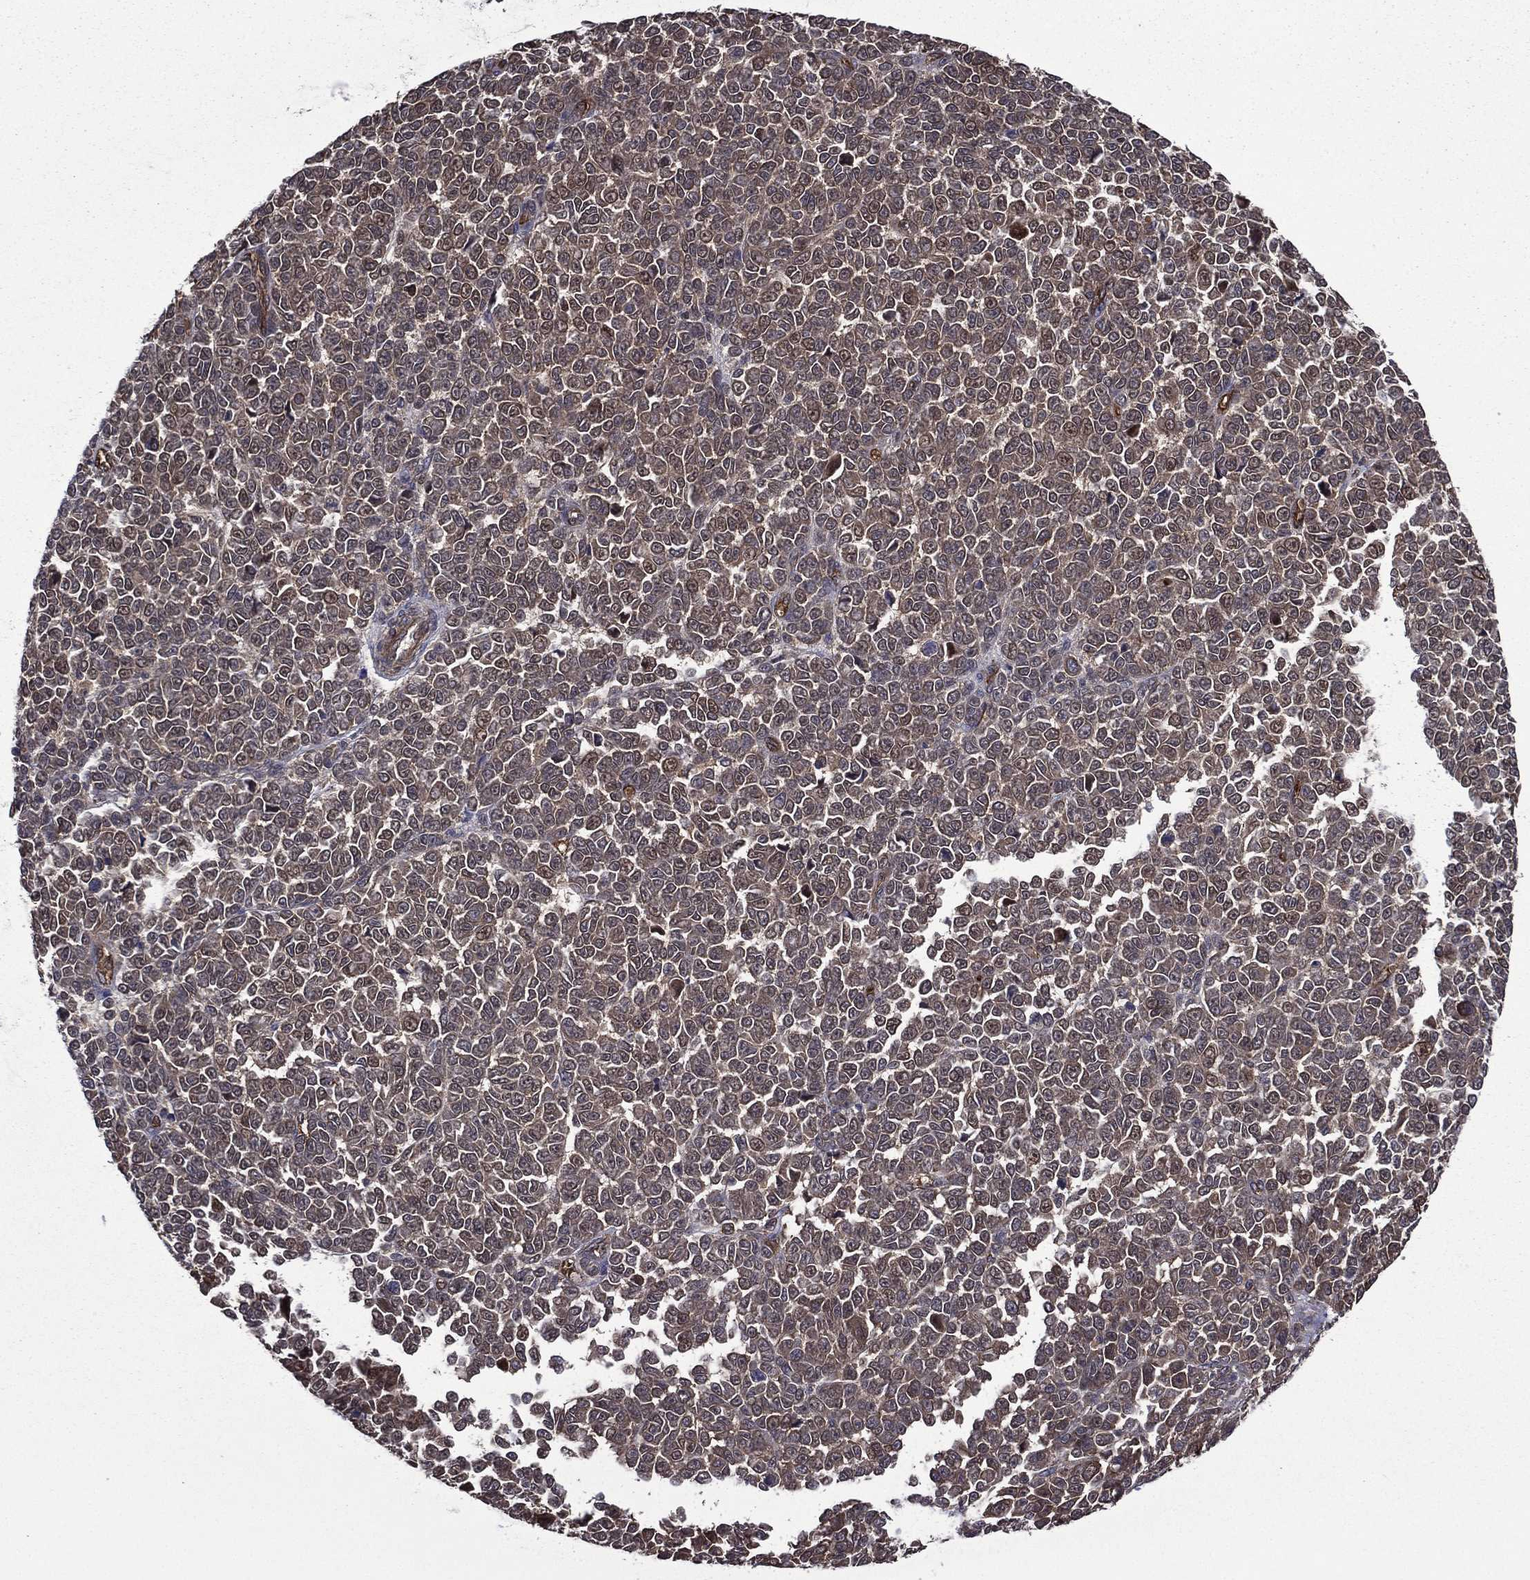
{"staining": {"intensity": "moderate", "quantity": "25%-75%", "location": "cytoplasmic/membranous"}, "tissue": "melanoma", "cell_type": "Tumor cells", "image_type": "cancer", "snomed": [{"axis": "morphology", "description": "Malignant melanoma, NOS"}, {"axis": "topography", "description": "Skin"}], "caption": "The histopathology image shows staining of melanoma, revealing moderate cytoplasmic/membranous protein staining (brown color) within tumor cells. (DAB (3,3'-diaminobenzidine) = brown stain, brightfield microscopy at high magnification).", "gene": "PLPP3", "patient": {"sex": "female", "age": 95}}